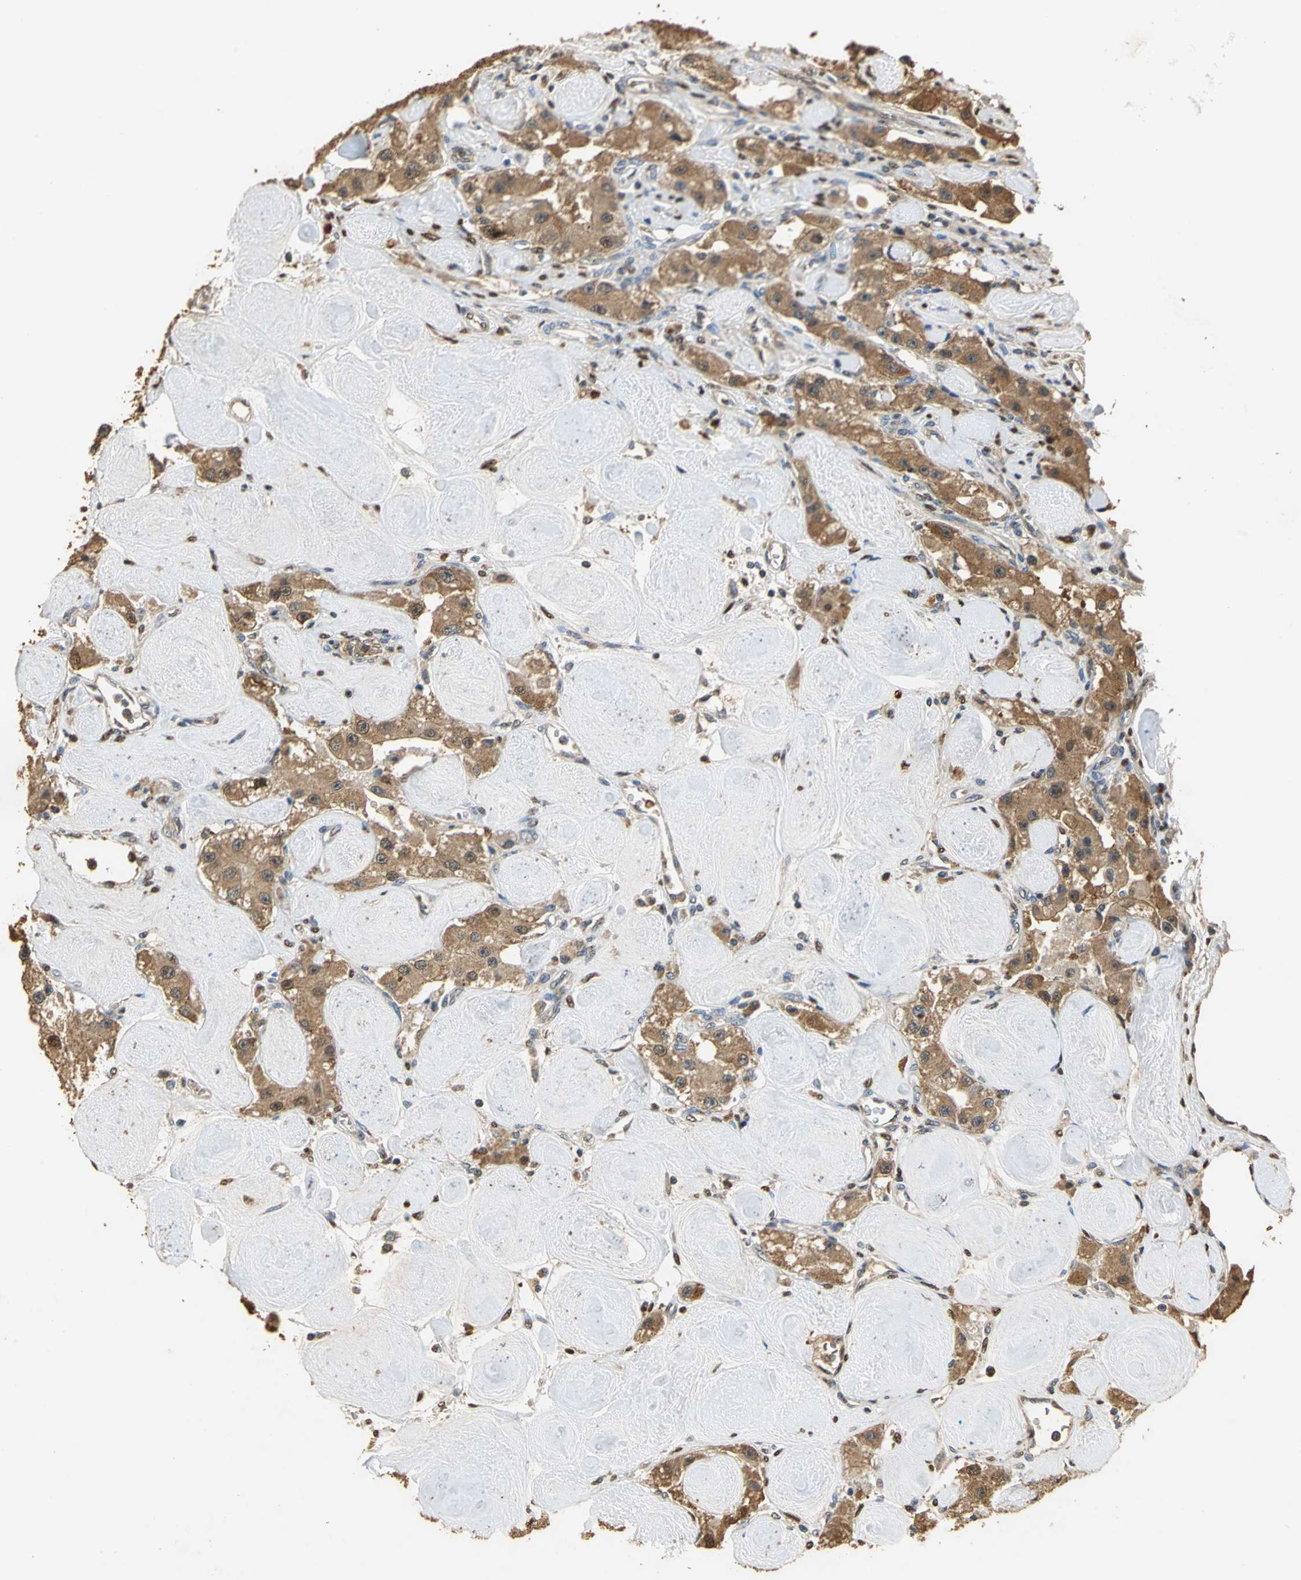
{"staining": {"intensity": "strong", "quantity": ">75%", "location": "cytoplasmic/membranous"}, "tissue": "carcinoid", "cell_type": "Tumor cells", "image_type": "cancer", "snomed": [{"axis": "morphology", "description": "Carcinoid, malignant, NOS"}, {"axis": "topography", "description": "Pancreas"}], "caption": "Strong cytoplasmic/membranous positivity is present in approximately >75% of tumor cells in carcinoid (malignant).", "gene": "GAPDH", "patient": {"sex": "male", "age": 41}}